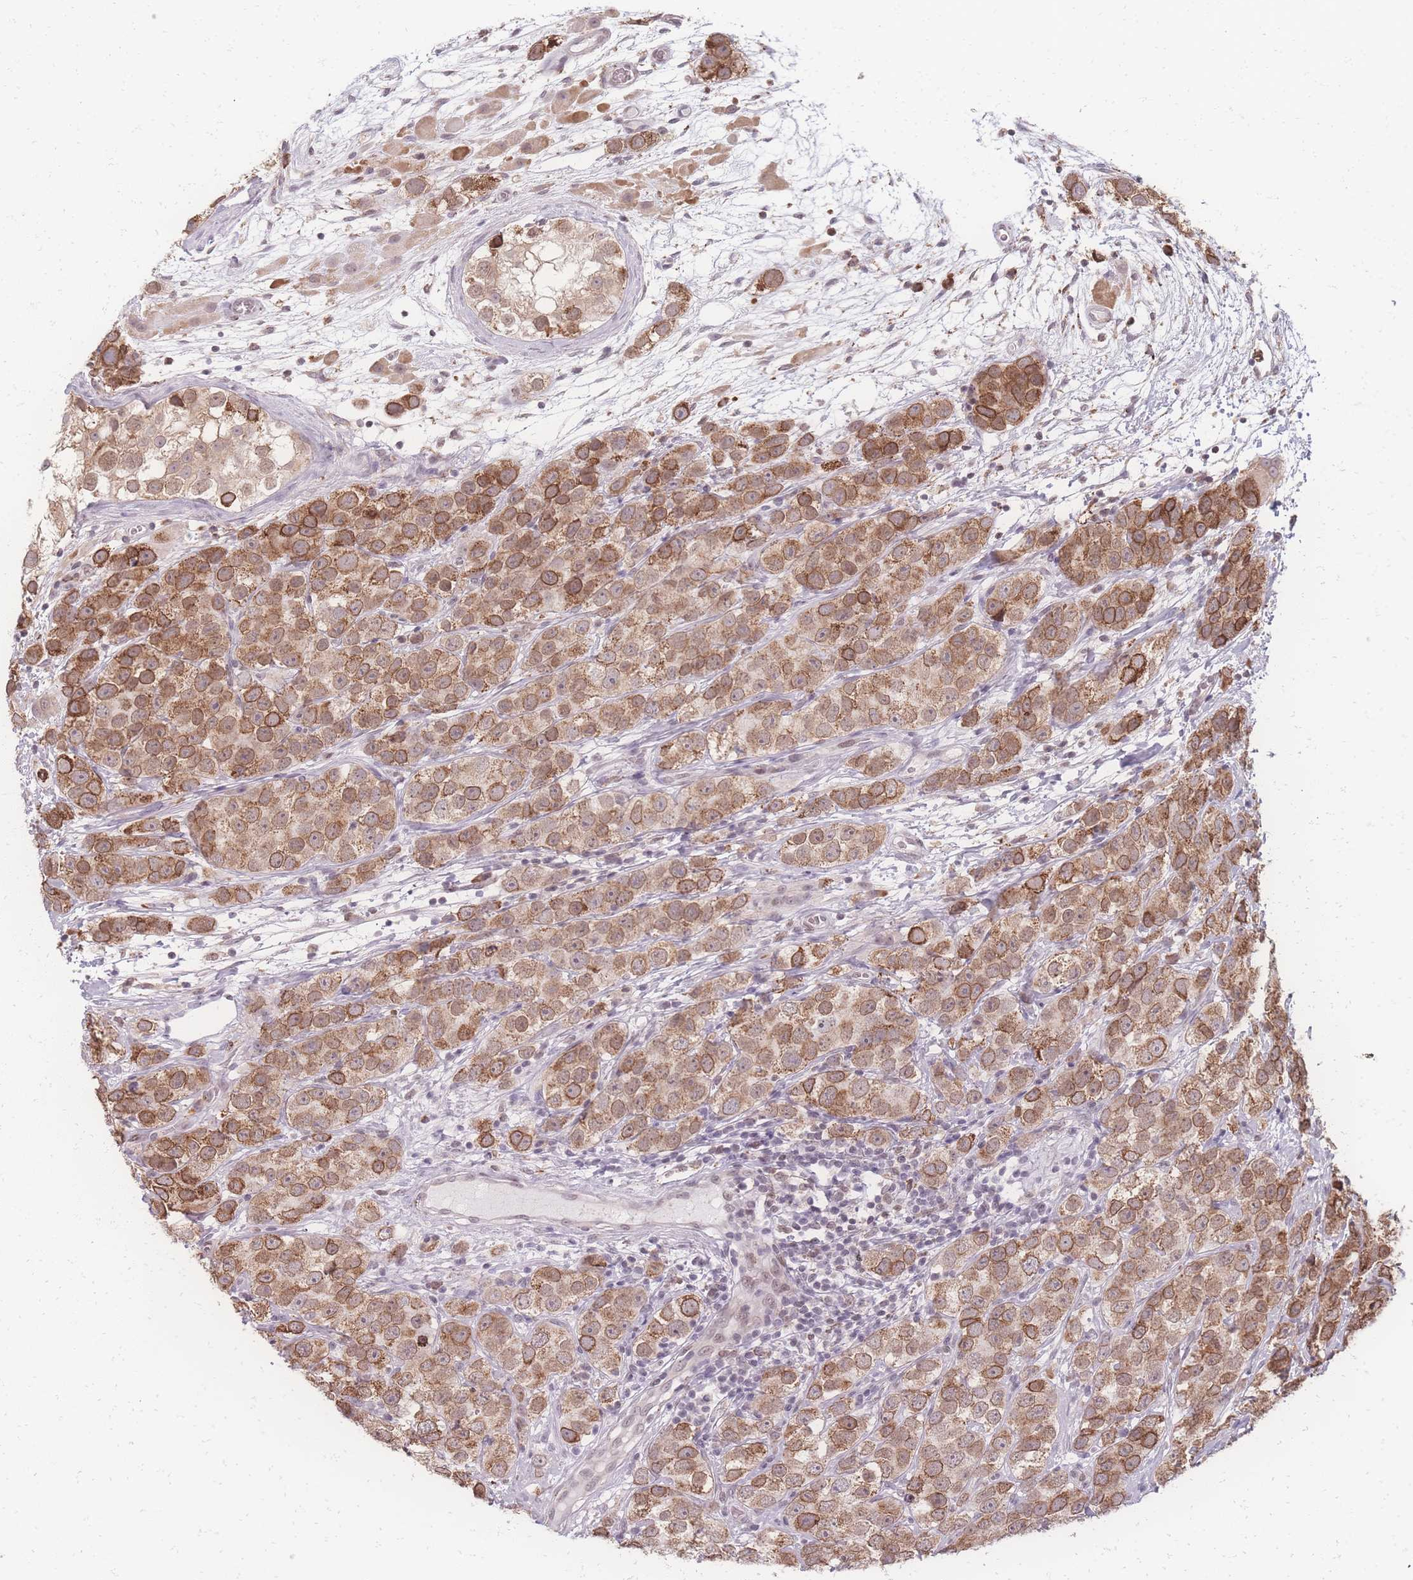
{"staining": {"intensity": "moderate", "quantity": ">75%", "location": "cytoplasmic/membranous,nuclear"}, "tissue": "testis cancer", "cell_type": "Tumor cells", "image_type": "cancer", "snomed": [{"axis": "morphology", "description": "Seminoma, NOS"}, {"axis": "topography", "description": "Testis"}], "caption": "Immunohistochemical staining of human testis seminoma reveals moderate cytoplasmic/membranous and nuclear protein positivity in about >75% of tumor cells.", "gene": "ZC3H13", "patient": {"sex": "male", "age": 28}}